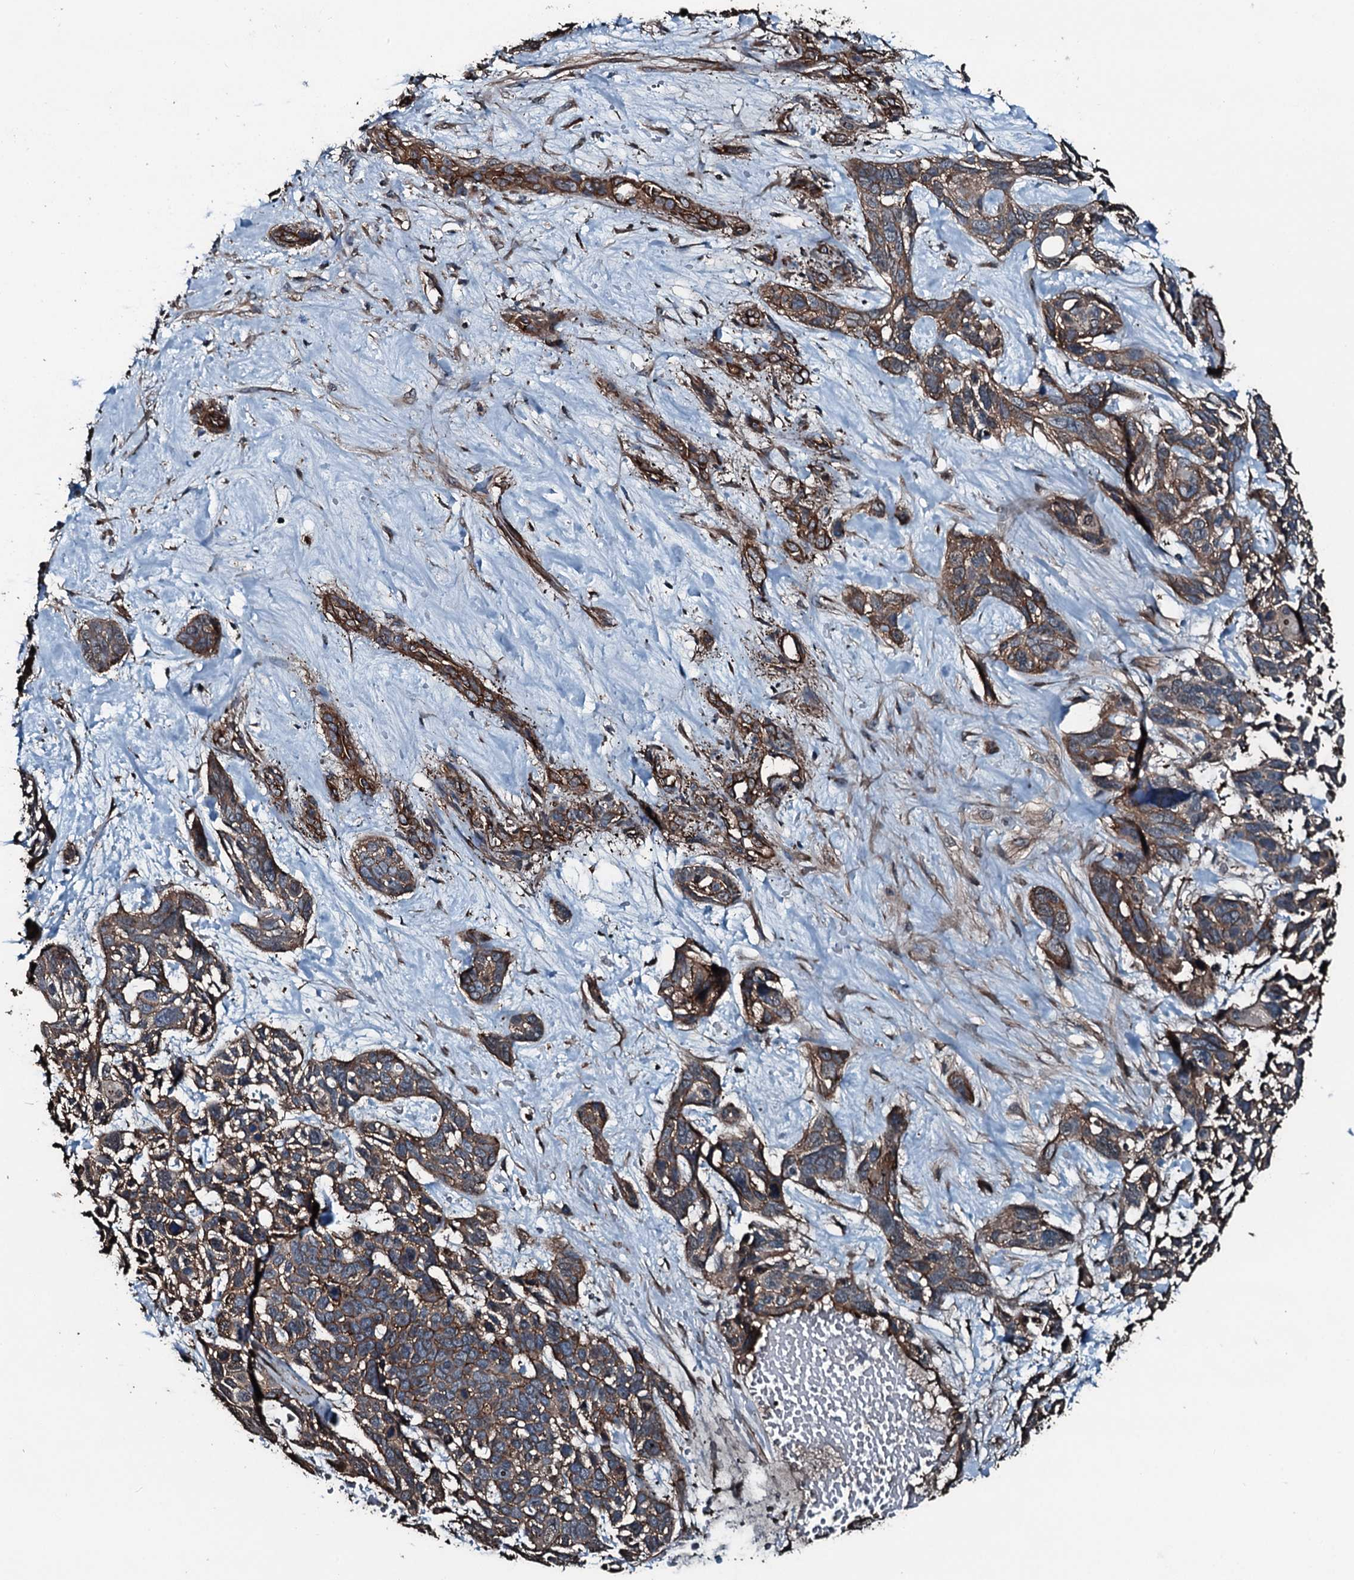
{"staining": {"intensity": "moderate", "quantity": ">75%", "location": "cytoplasmic/membranous"}, "tissue": "skin cancer", "cell_type": "Tumor cells", "image_type": "cancer", "snomed": [{"axis": "morphology", "description": "Basal cell carcinoma"}, {"axis": "topography", "description": "Skin"}], "caption": "Immunohistochemical staining of skin cancer (basal cell carcinoma) displays medium levels of moderate cytoplasmic/membranous protein positivity in approximately >75% of tumor cells.", "gene": "SLC25A38", "patient": {"sex": "male", "age": 88}}